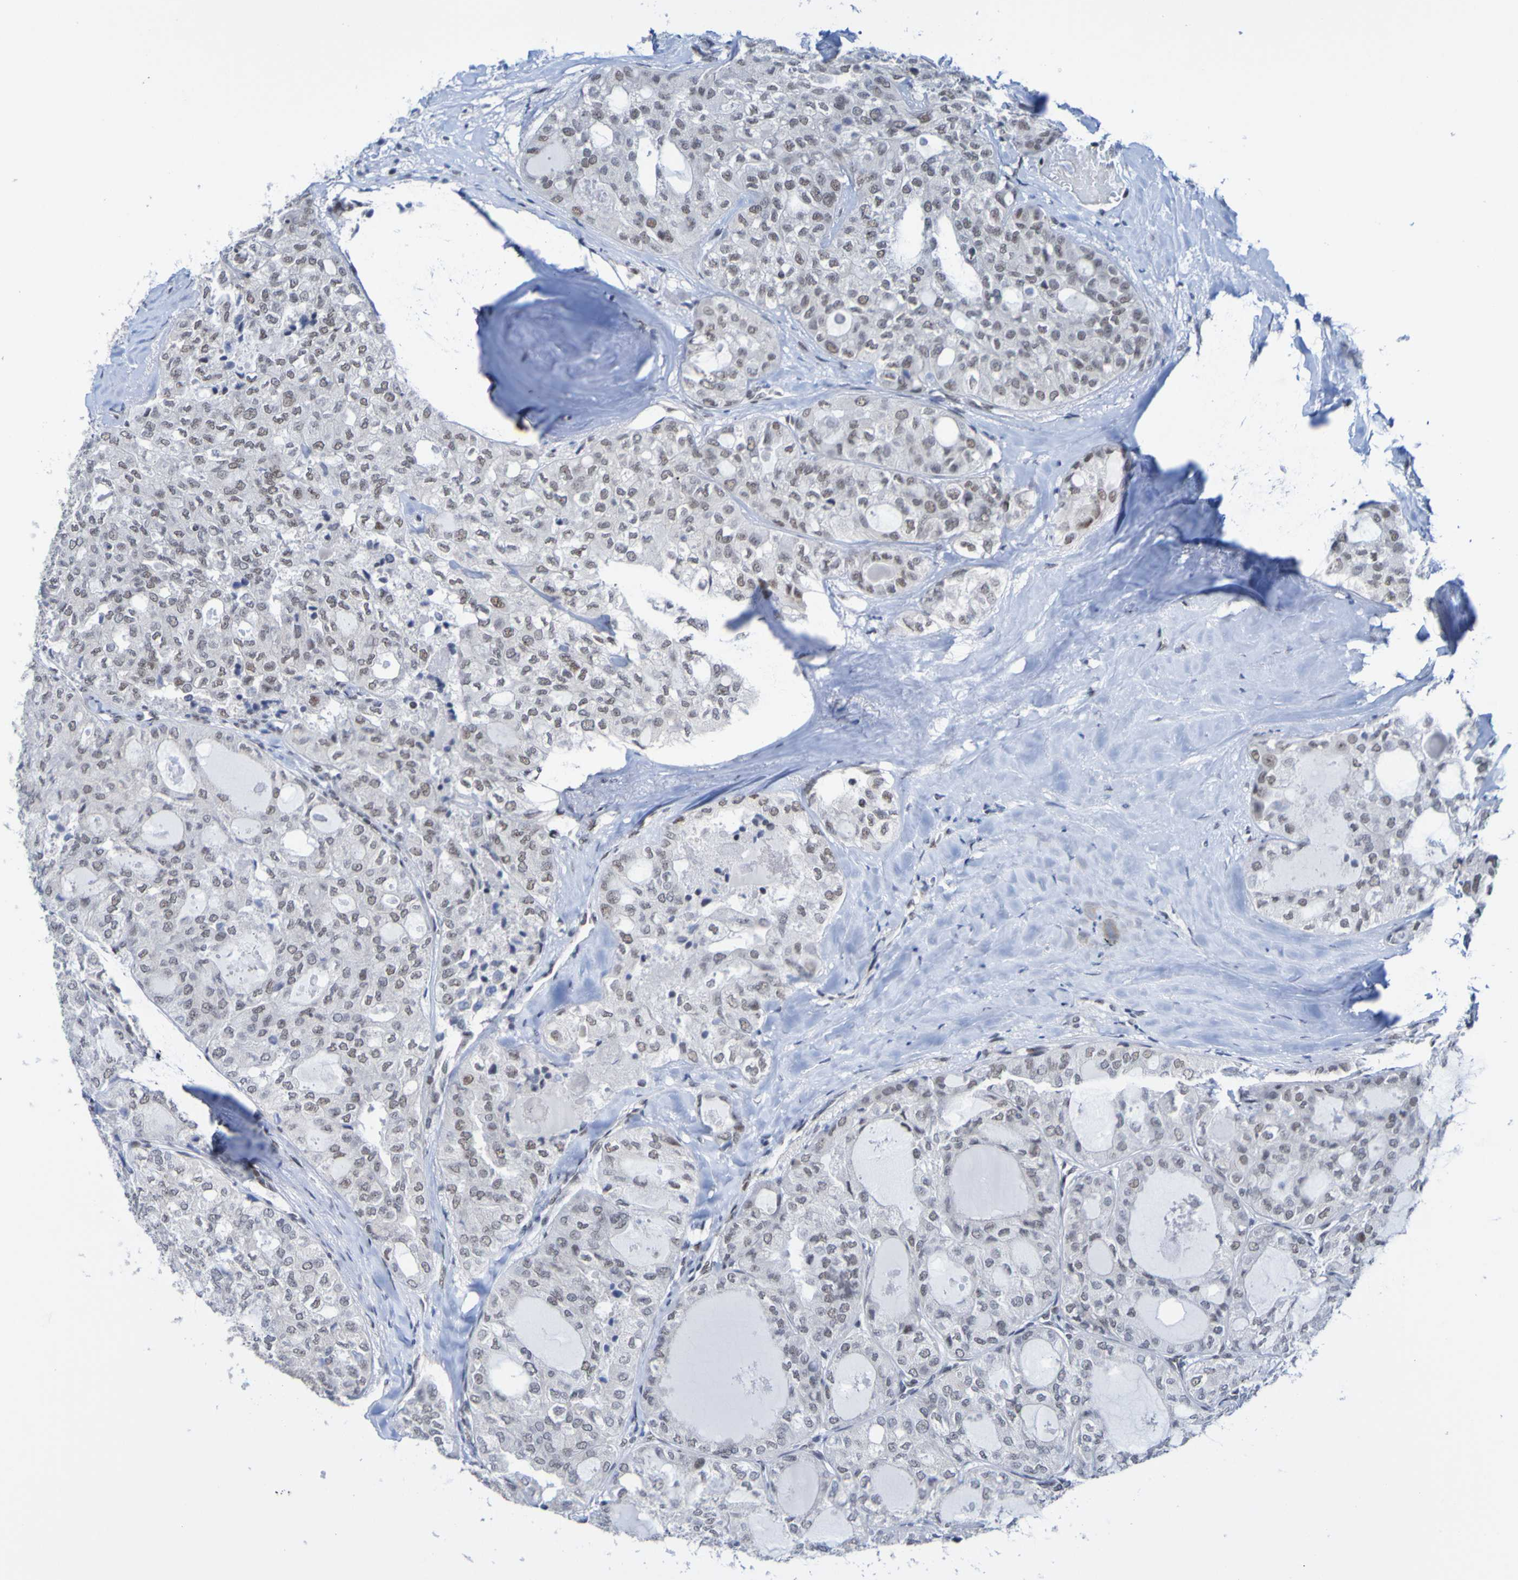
{"staining": {"intensity": "weak", "quantity": "25%-75%", "location": "nuclear"}, "tissue": "thyroid cancer", "cell_type": "Tumor cells", "image_type": "cancer", "snomed": [{"axis": "morphology", "description": "Follicular adenoma carcinoma, NOS"}, {"axis": "topography", "description": "Thyroid gland"}], "caption": "A low amount of weak nuclear positivity is seen in about 25%-75% of tumor cells in thyroid cancer tissue.", "gene": "CDC5L", "patient": {"sex": "male", "age": 75}}